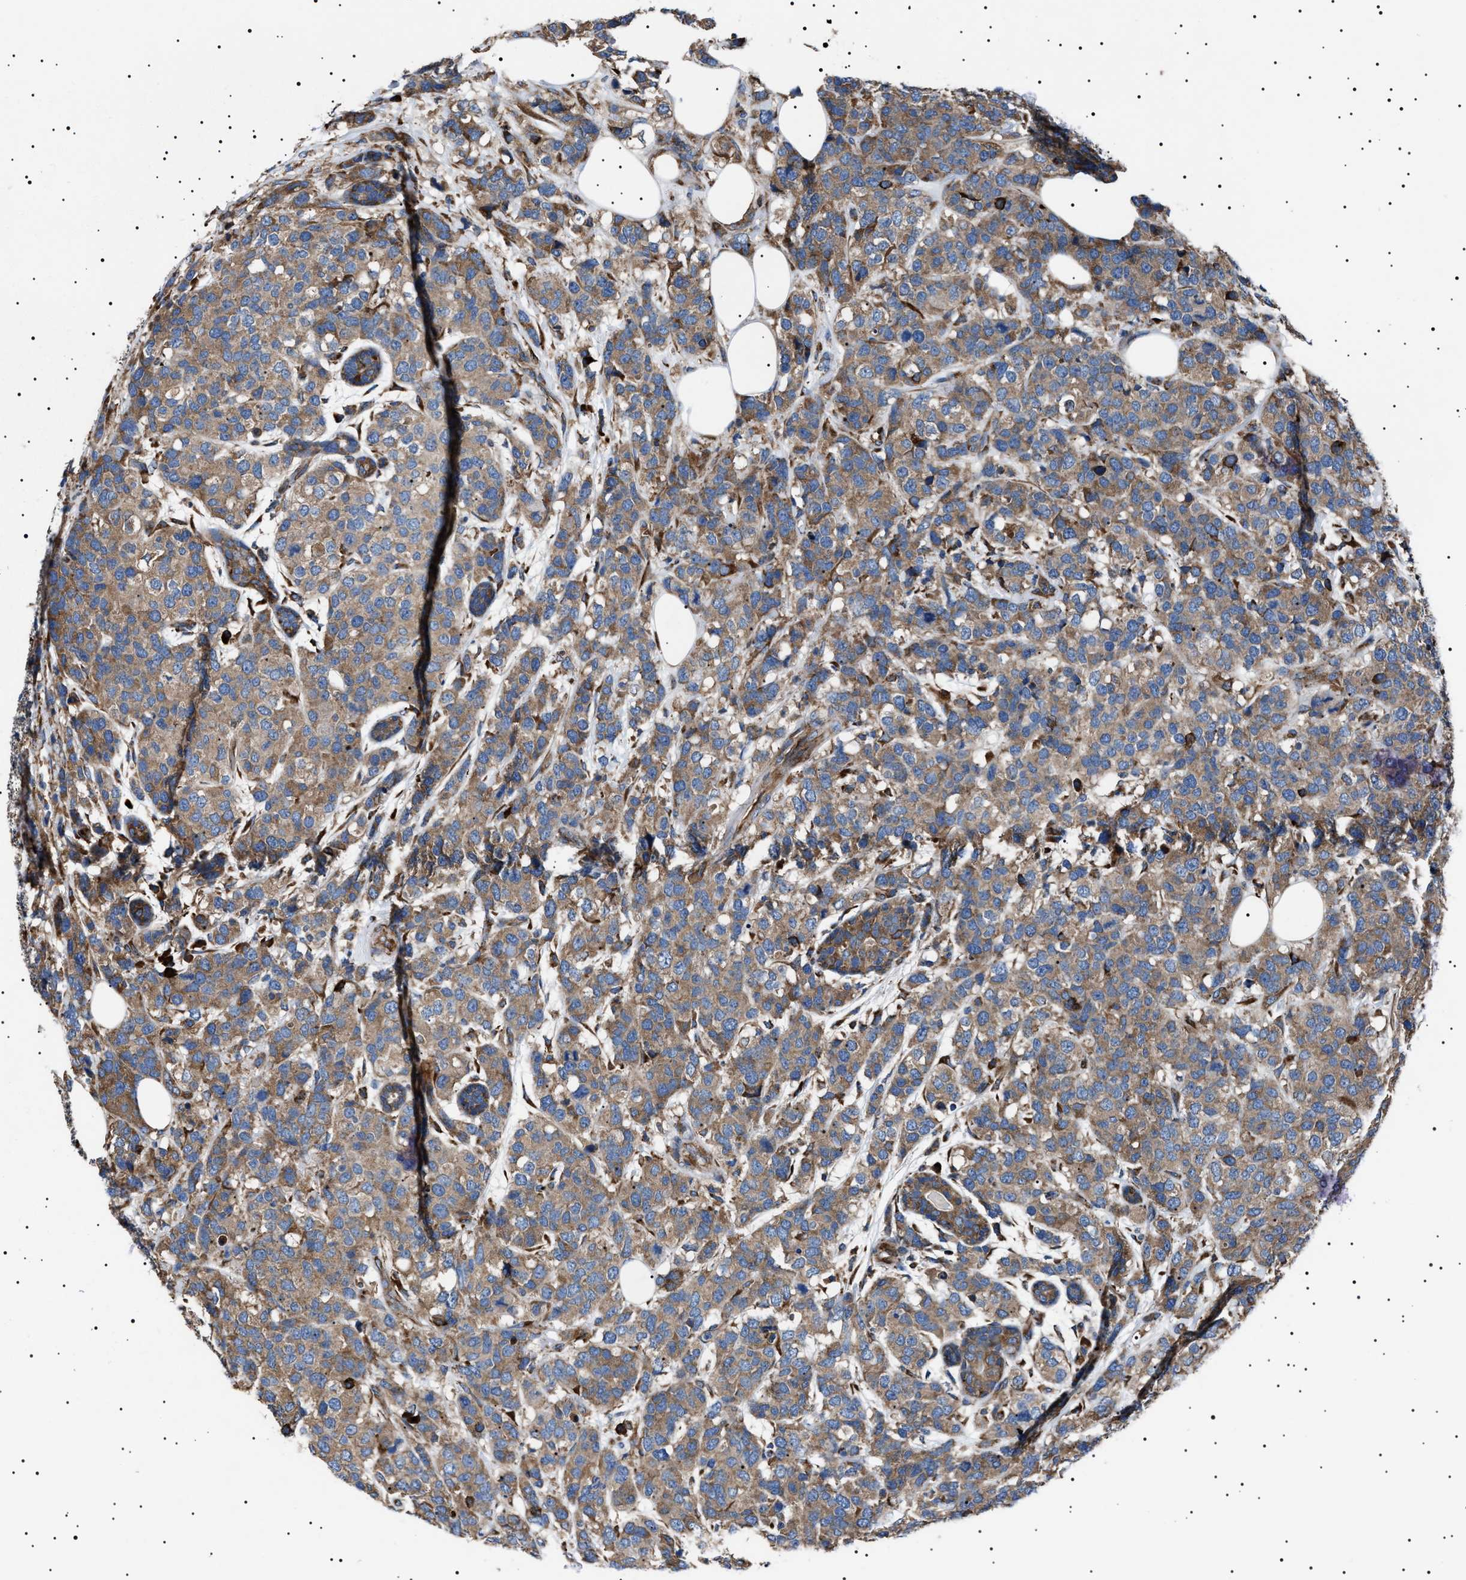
{"staining": {"intensity": "moderate", "quantity": ">75%", "location": "cytoplasmic/membranous"}, "tissue": "breast cancer", "cell_type": "Tumor cells", "image_type": "cancer", "snomed": [{"axis": "morphology", "description": "Lobular carcinoma"}, {"axis": "topography", "description": "Breast"}], "caption": "Immunohistochemical staining of breast lobular carcinoma shows medium levels of moderate cytoplasmic/membranous expression in approximately >75% of tumor cells.", "gene": "TOP1MT", "patient": {"sex": "female", "age": 59}}